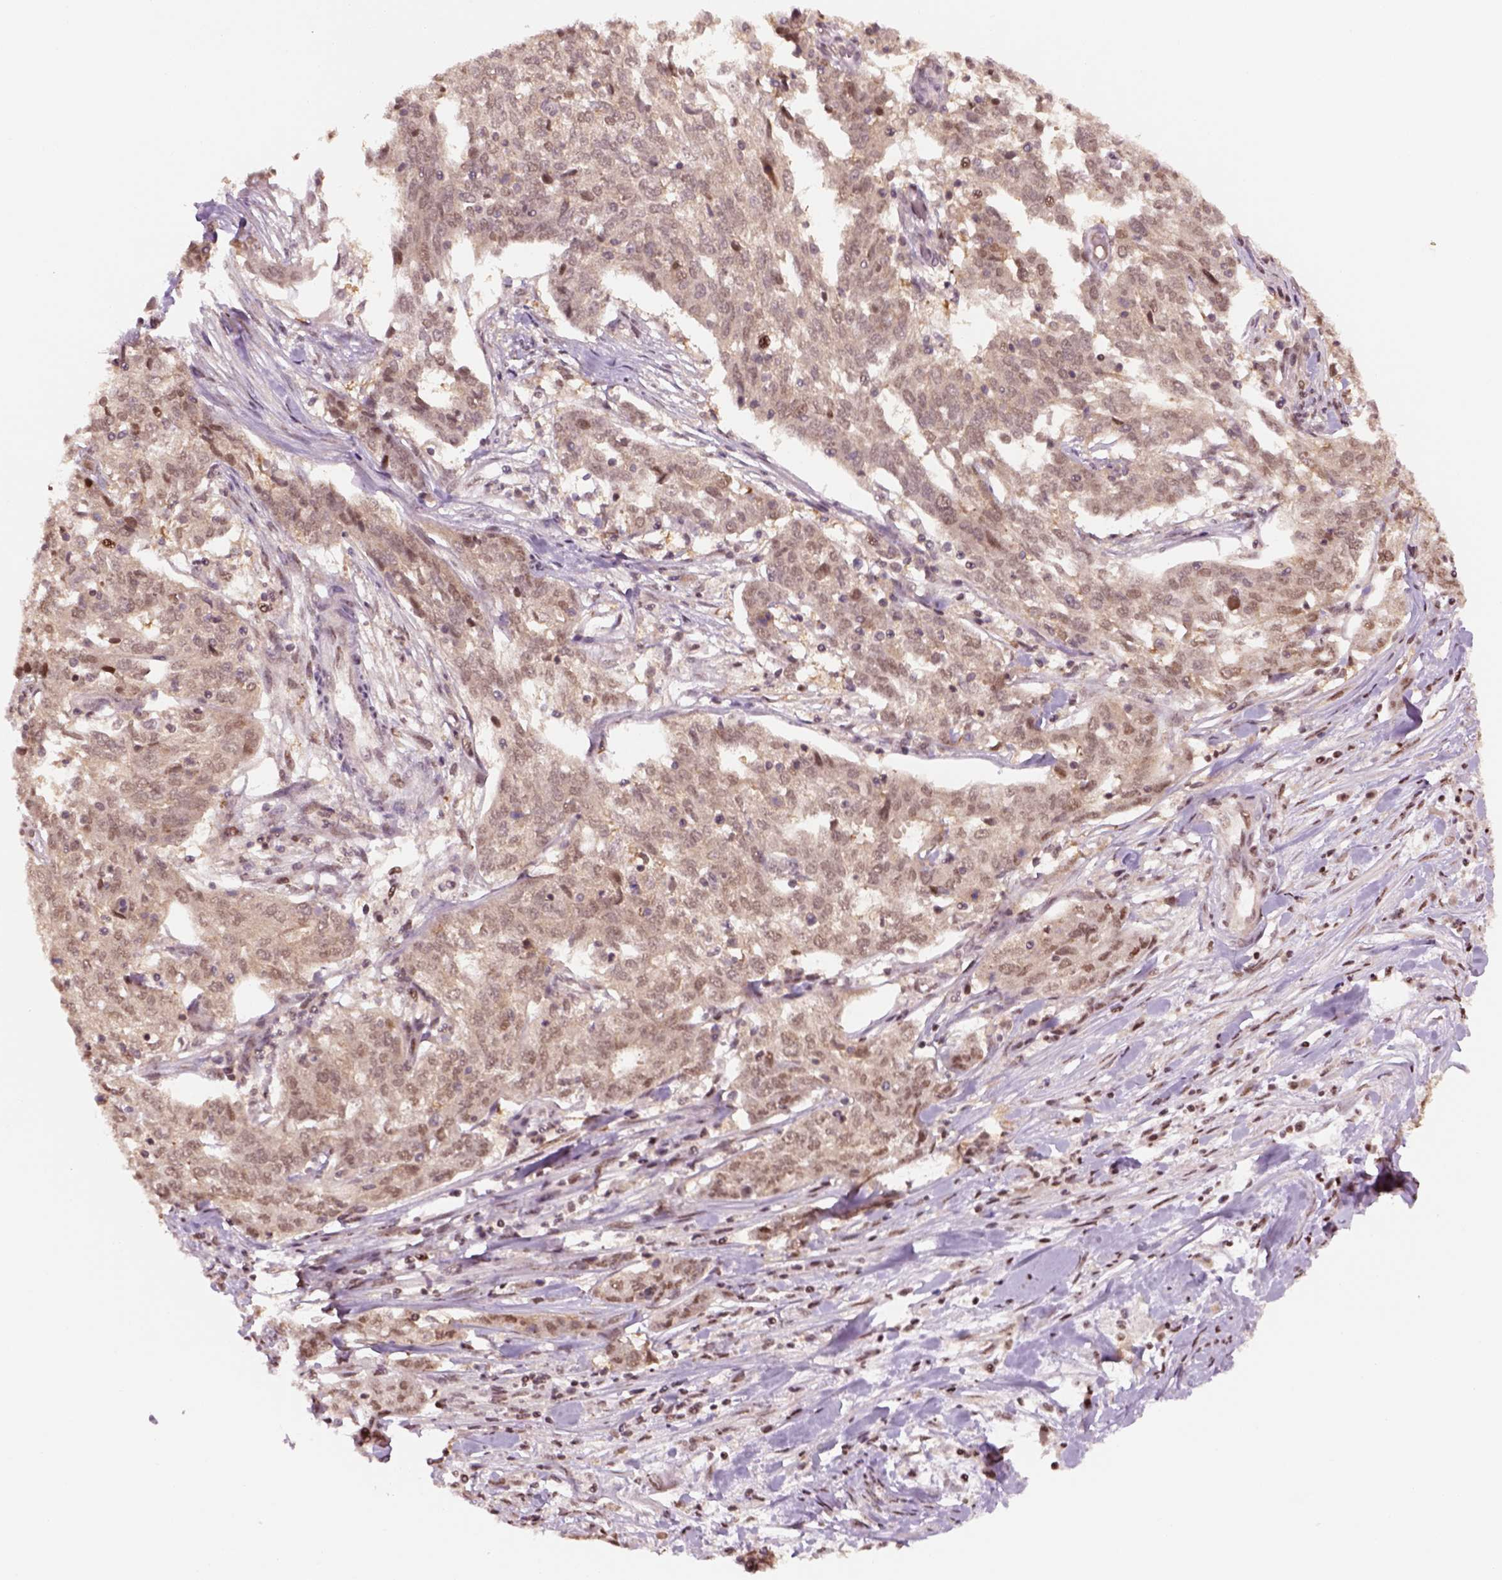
{"staining": {"intensity": "weak", "quantity": "25%-75%", "location": "cytoplasmic/membranous,nuclear"}, "tissue": "ovarian cancer", "cell_type": "Tumor cells", "image_type": "cancer", "snomed": [{"axis": "morphology", "description": "Cystadenocarcinoma, serous, NOS"}, {"axis": "topography", "description": "Ovary"}], "caption": "Approximately 25%-75% of tumor cells in ovarian cancer demonstrate weak cytoplasmic/membranous and nuclear protein expression as visualized by brown immunohistochemical staining.", "gene": "GOT1", "patient": {"sex": "female", "age": 67}}